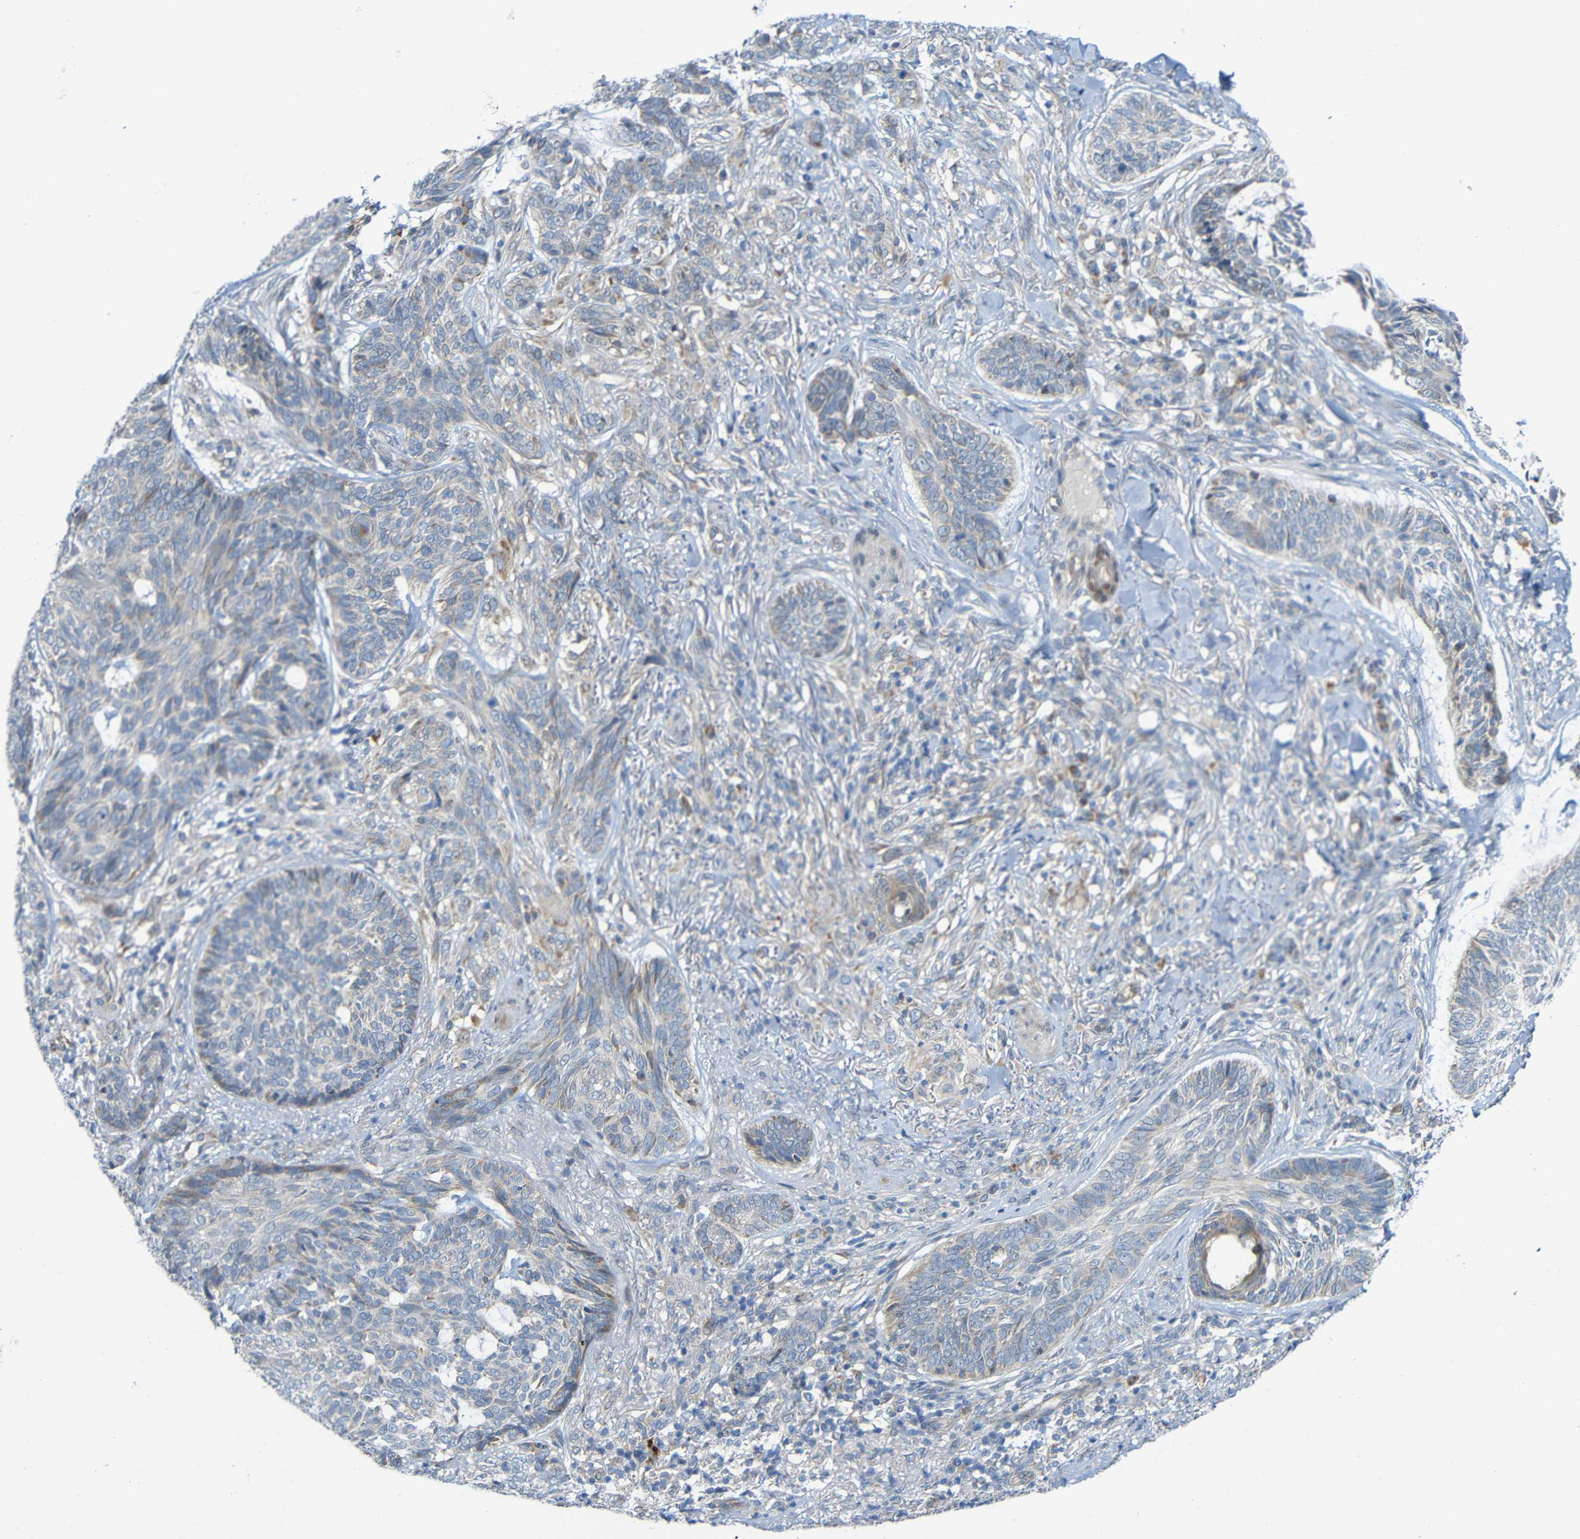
{"staining": {"intensity": "negative", "quantity": "none", "location": "none"}, "tissue": "skin cancer", "cell_type": "Tumor cells", "image_type": "cancer", "snomed": [{"axis": "morphology", "description": "Basal cell carcinoma"}, {"axis": "topography", "description": "Skin"}], "caption": "Tumor cells show no significant protein expression in basal cell carcinoma (skin).", "gene": "TMEM25", "patient": {"sex": "male", "age": 43}}